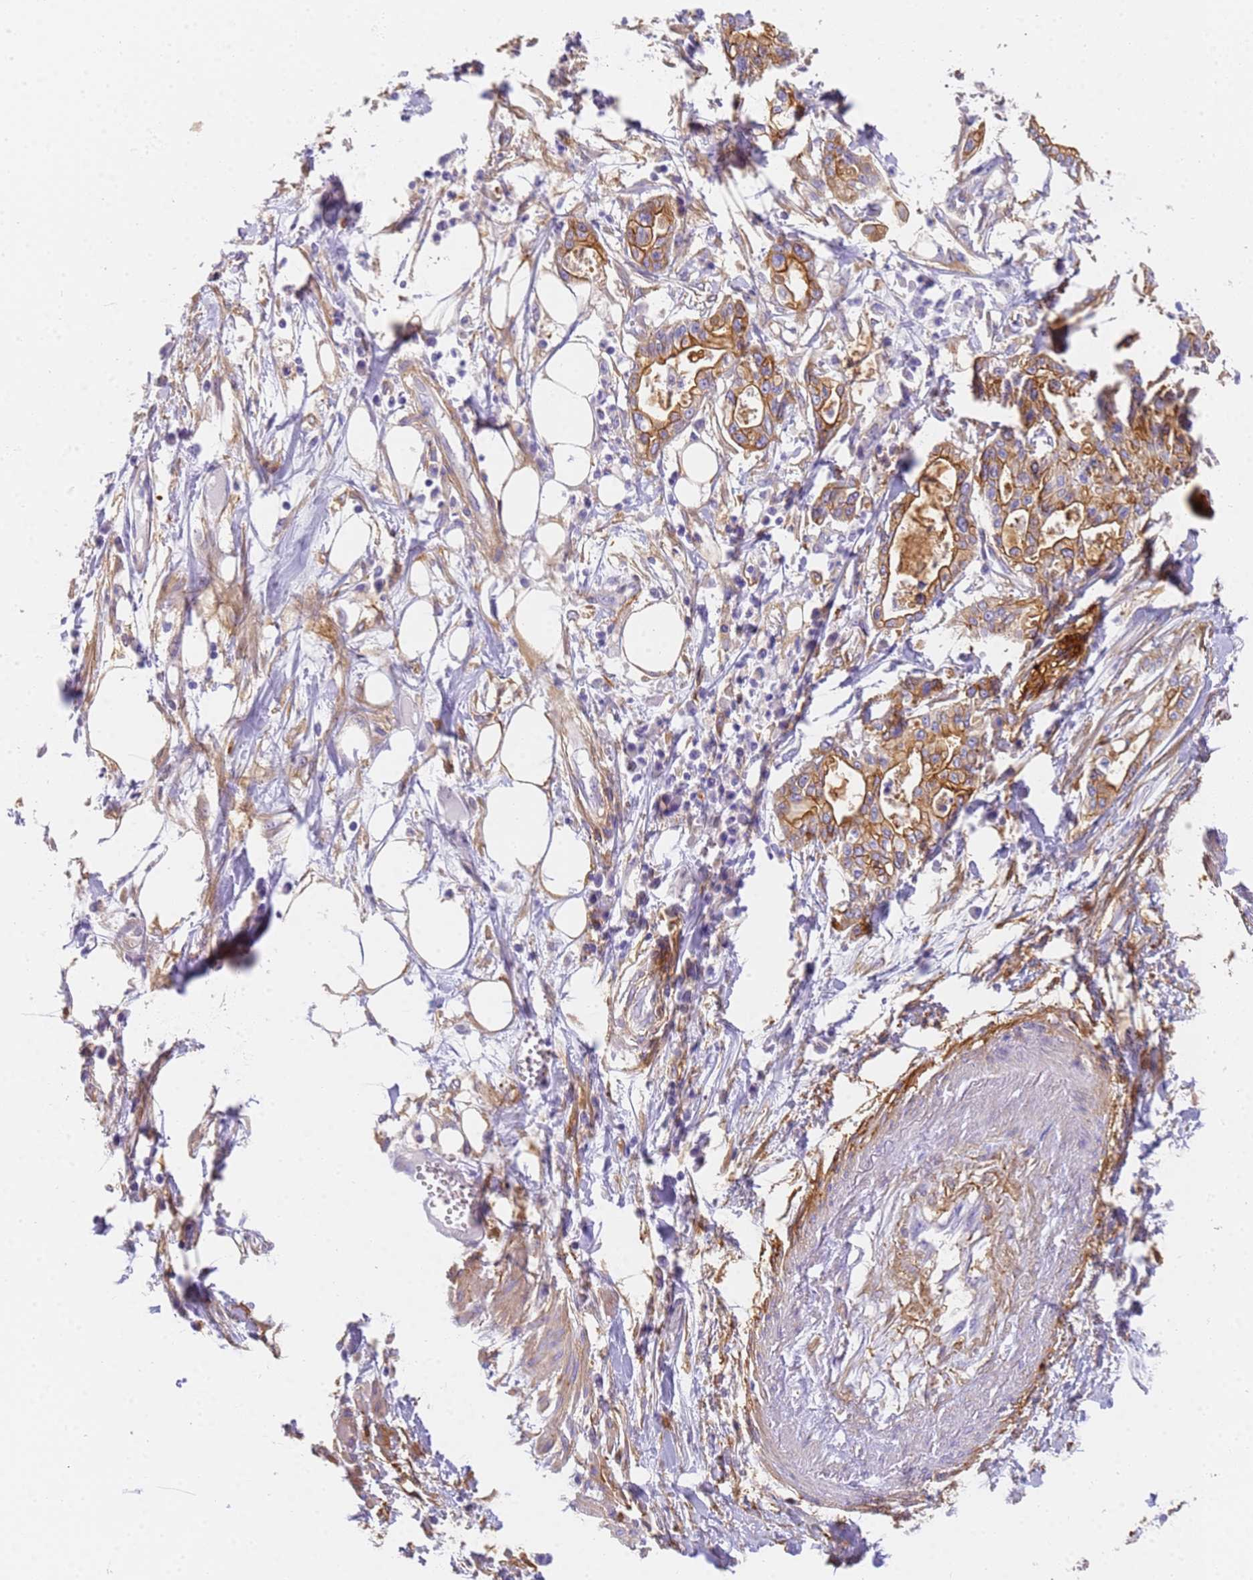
{"staining": {"intensity": "moderate", "quantity": ">75%", "location": "cytoplasmic/membranous"}, "tissue": "pancreatic cancer", "cell_type": "Tumor cells", "image_type": "cancer", "snomed": [{"axis": "morphology", "description": "Adenocarcinoma, NOS"}, {"axis": "topography", "description": "Pancreas"}], "caption": "Immunohistochemical staining of pancreatic cancer (adenocarcinoma) shows medium levels of moderate cytoplasmic/membranous positivity in about >75% of tumor cells.", "gene": "MVB12A", "patient": {"sex": "male", "age": 68}}